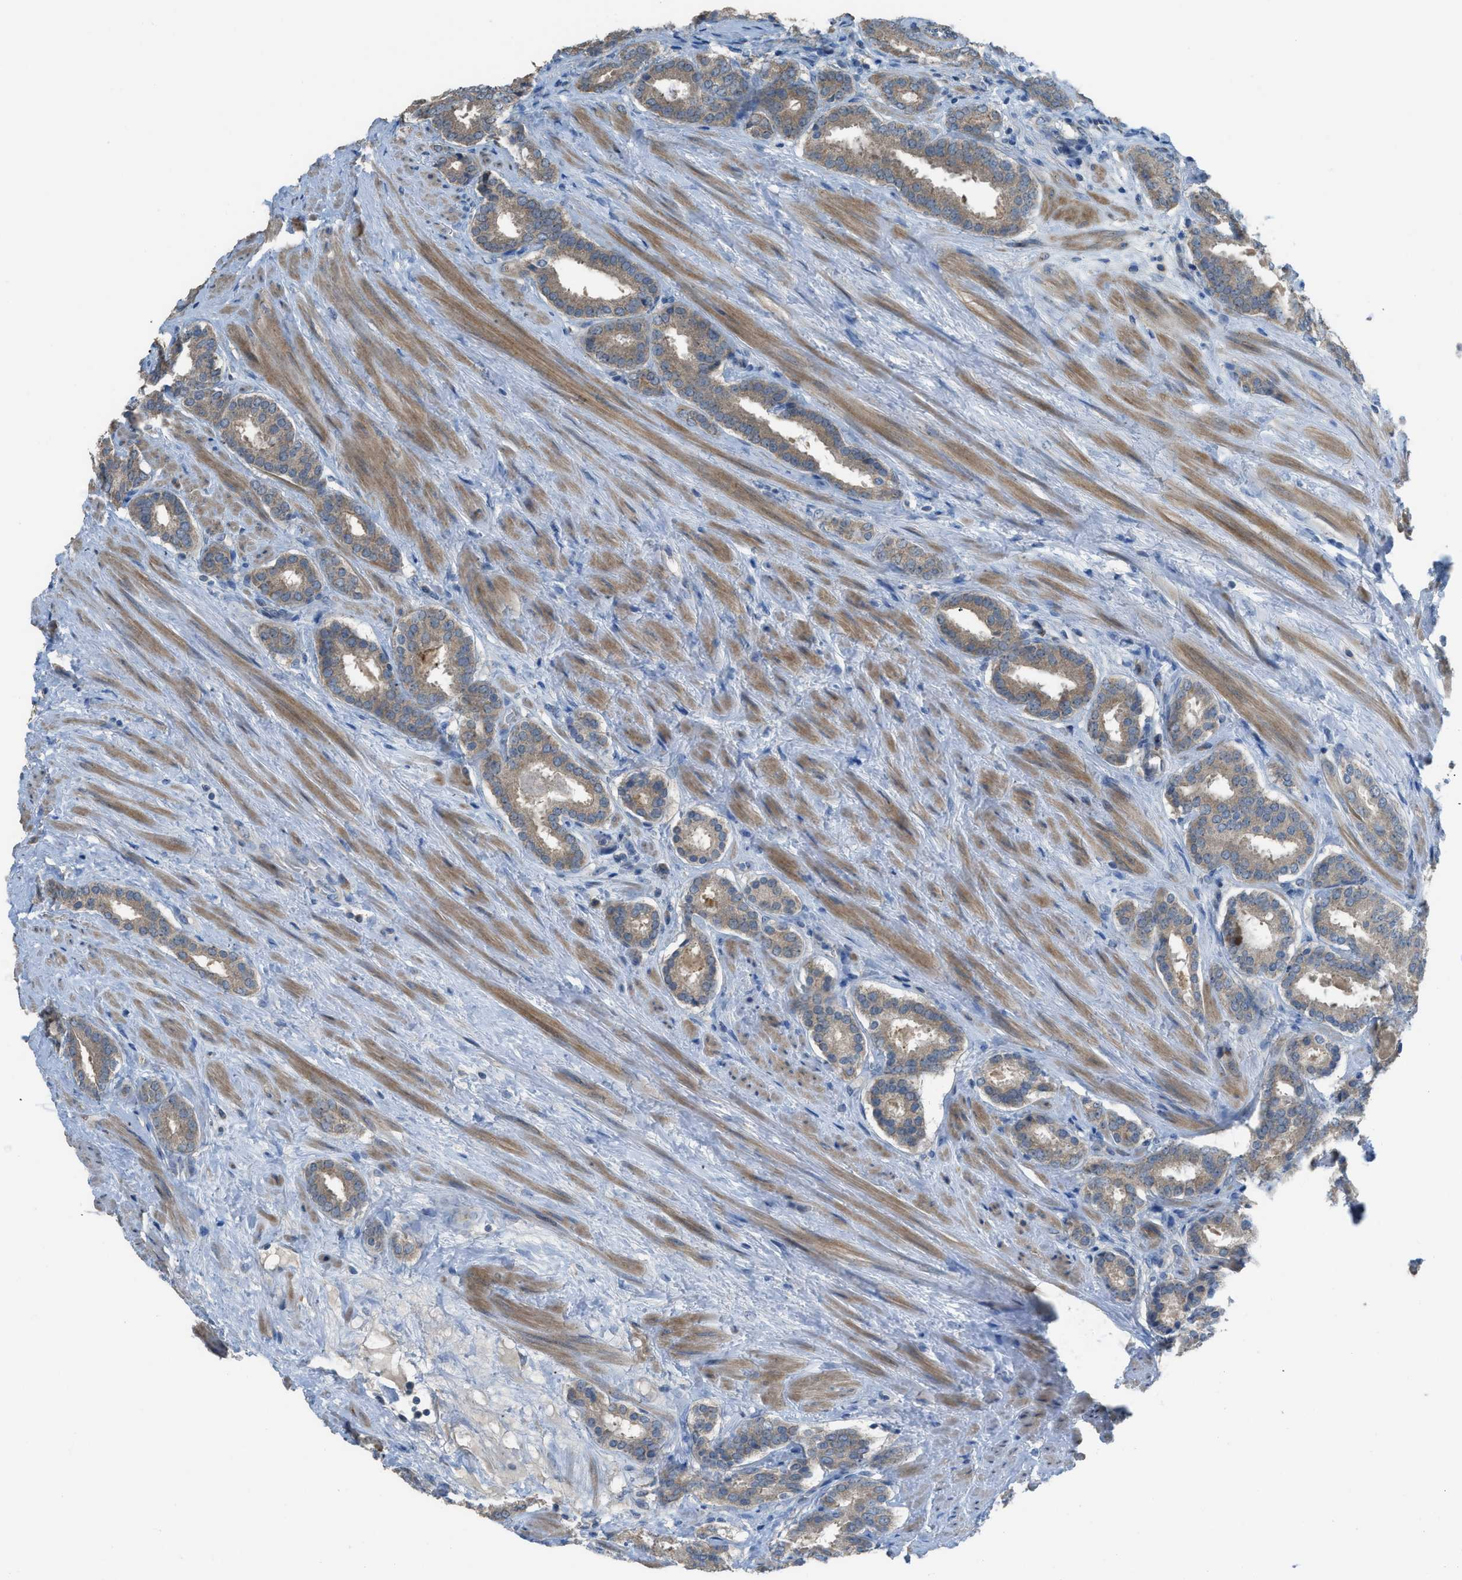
{"staining": {"intensity": "moderate", "quantity": ">75%", "location": "cytoplasmic/membranous"}, "tissue": "prostate cancer", "cell_type": "Tumor cells", "image_type": "cancer", "snomed": [{"axis": "morphology", "description": "Adenocarcinoma, Low grade"}, {"axis": "topography", "description": "Prostate"}], "caption": "IHC of human prostate cancer exhibits medium levels of moderate cytoplasmic/membranous staining in about >75% of tumor cells. (DAB (3,3'-diaminobenzidine) = brown stain, brightfield microscopy at high magnification).", "gene": "TIMD4", "patient": {"sex": "male", "age": 69}}